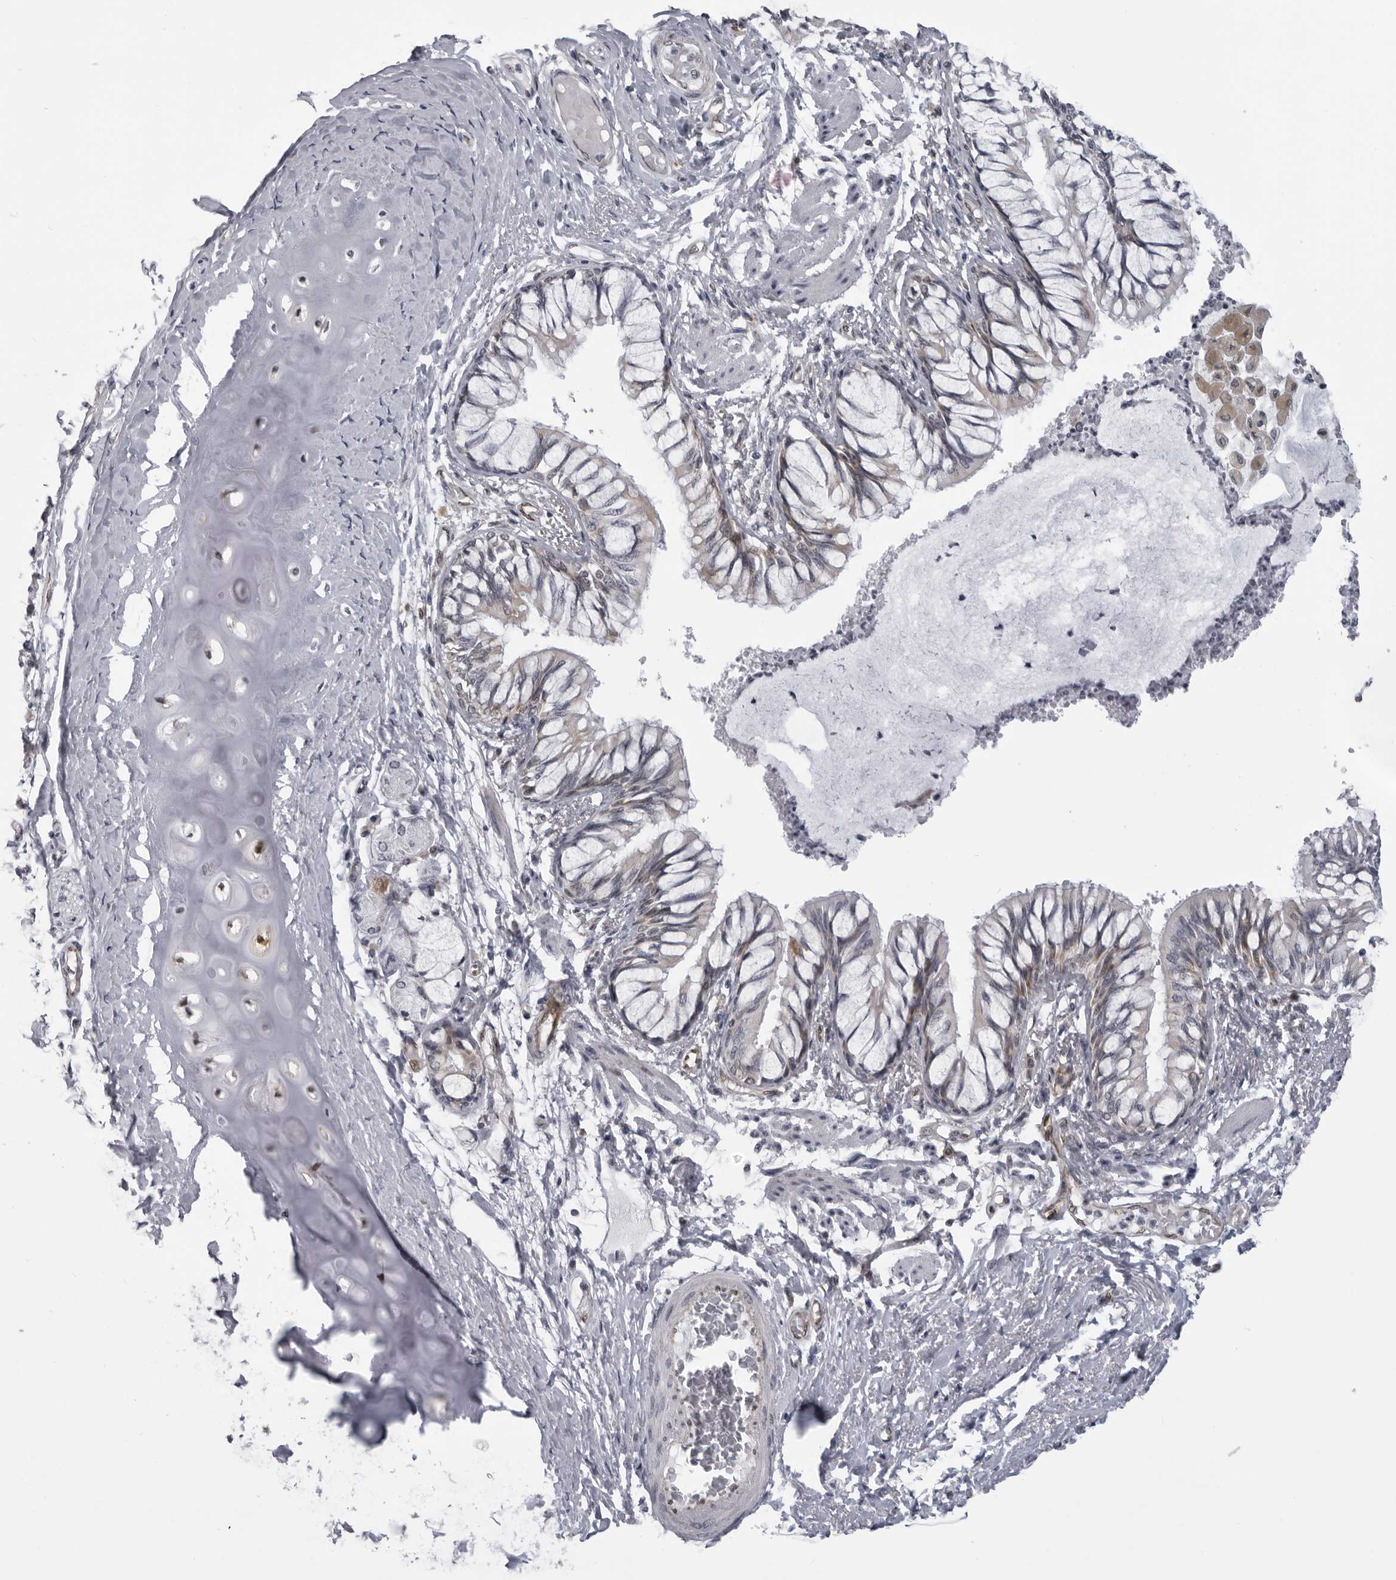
{"staining": {"intensity": "weak", "quantity": "<25%", "location": "cytoplasmic/membranous"}, "tissue": "bronchus", "cell_type": "Respiratory epithelial cells", "image_type": "normal", "snomed": [{"axis": "morphology", "description": "Normal tissue, NOS"}, {"axis": "topography", "description": "Cartilage tissue"}, {"axis": "topography", "description": "Bronchus"}, {"axis": "topography", "description": "Lung"}], "caption": "IHC image of unremarkable bronchus: human bronchus stained with DAB exhibits no significant protein positivity in respiratory epithelial cells. (DAB immunohistochemistry visualized using brightfield microscopy, high magnification).", "gene": "MAPK12", "patient": {"sex": "female", "age": 49}}